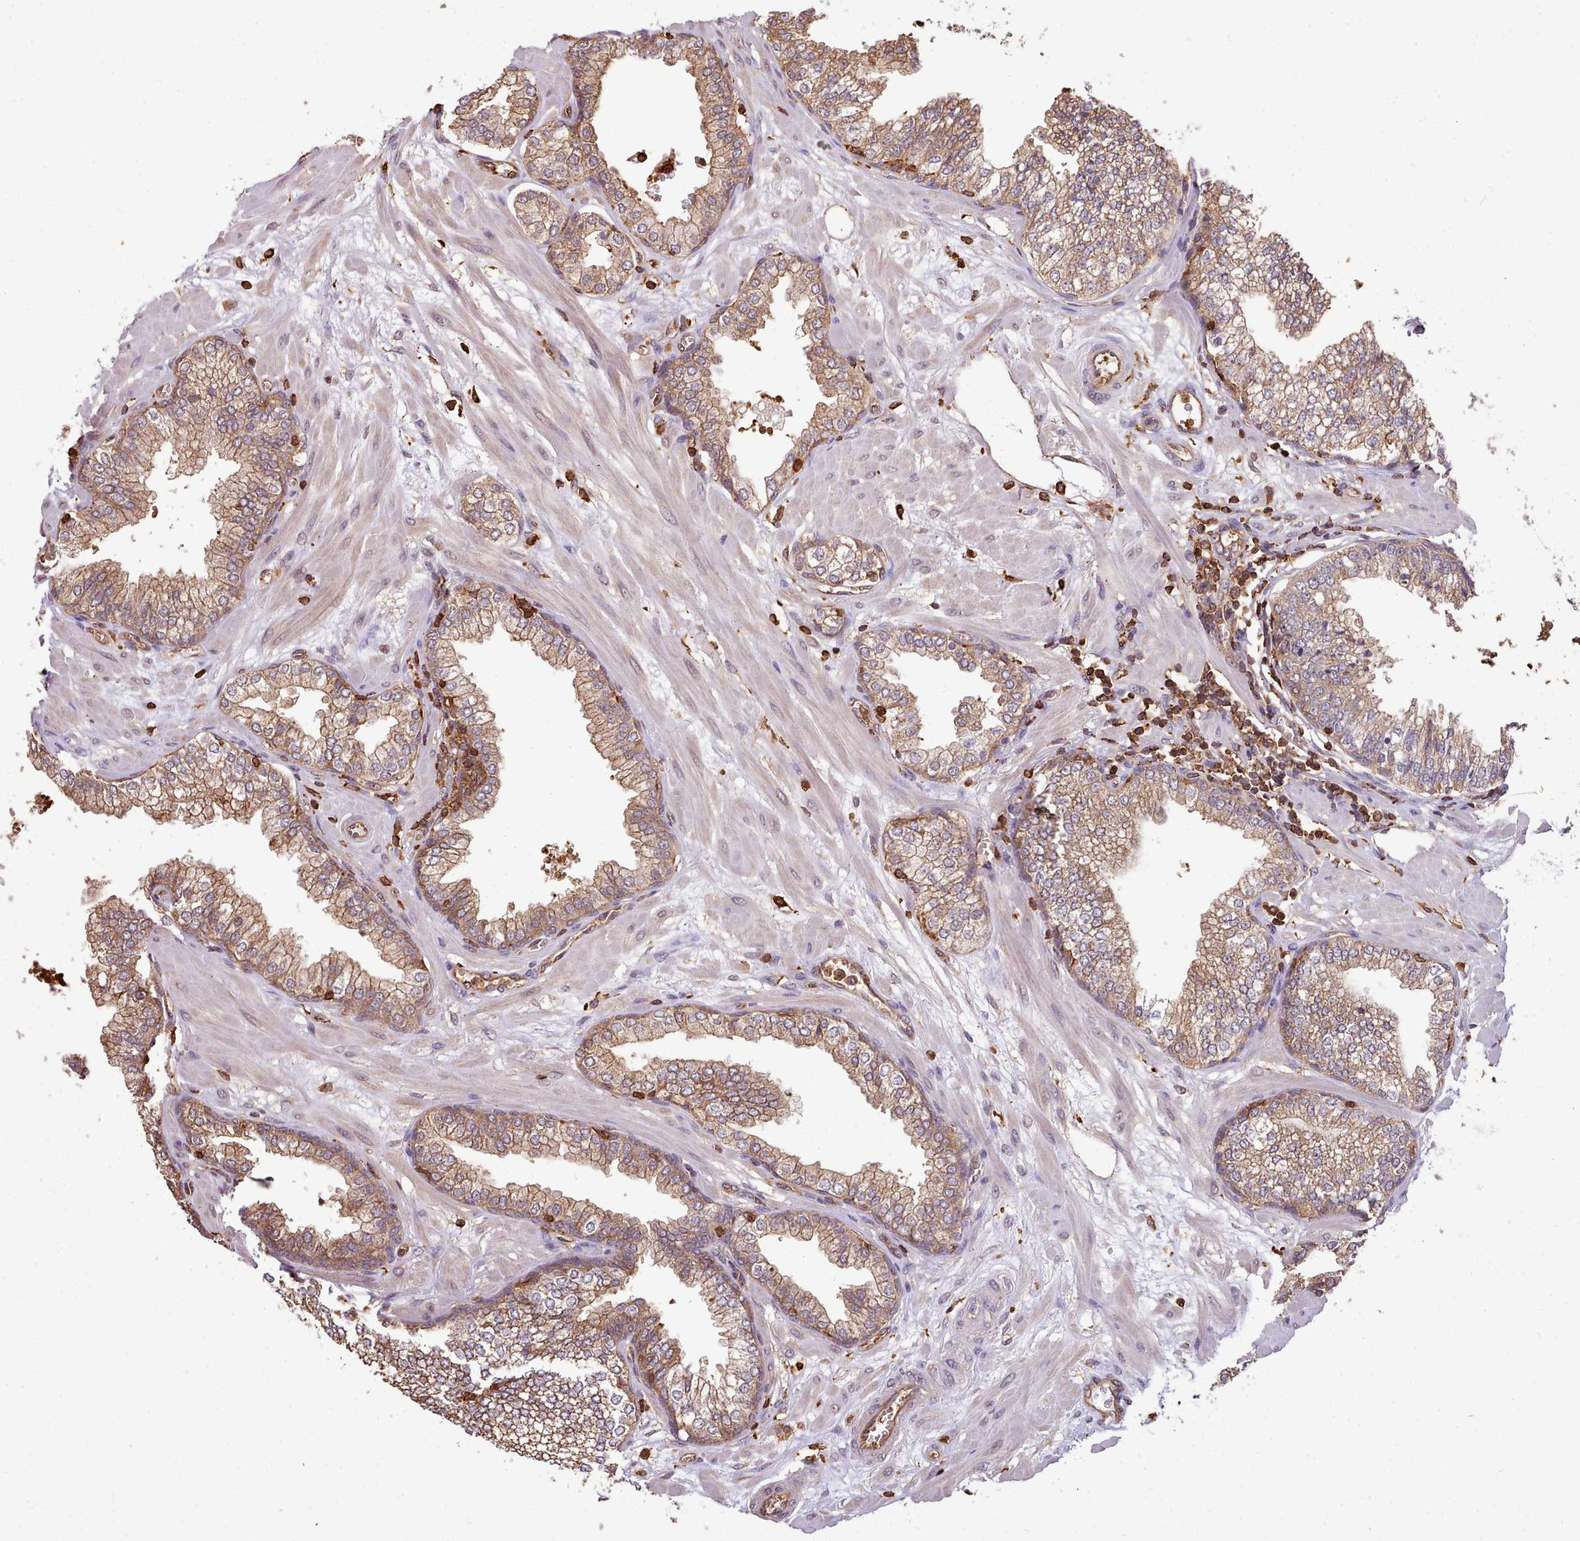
{"staining": {"intensity": "moderate", "quantity": ">75%", "location": "cytoplasmic/membranous"}, "tissue": "prostate", "cell_type": "Glandular cells", "image_type": "normal", "snomed": [{"axis": "morphology", "description": "Normal tissue, NOS"}, {"axis": "morphology", "description": "Urothelial carcinoma, Low grade"}, {"axis": "topography", "description": "Urinary bladder"}, {"axis": "topography", "description": "Prostate"}], "caption": "Glandular cells exhibit medium levels of moderate cytoplasmic/membranous expression in about >75% of cells in benign human prostate.", "gene": "CAPZA1", "patient": {"sex": "male", "age": 60}}